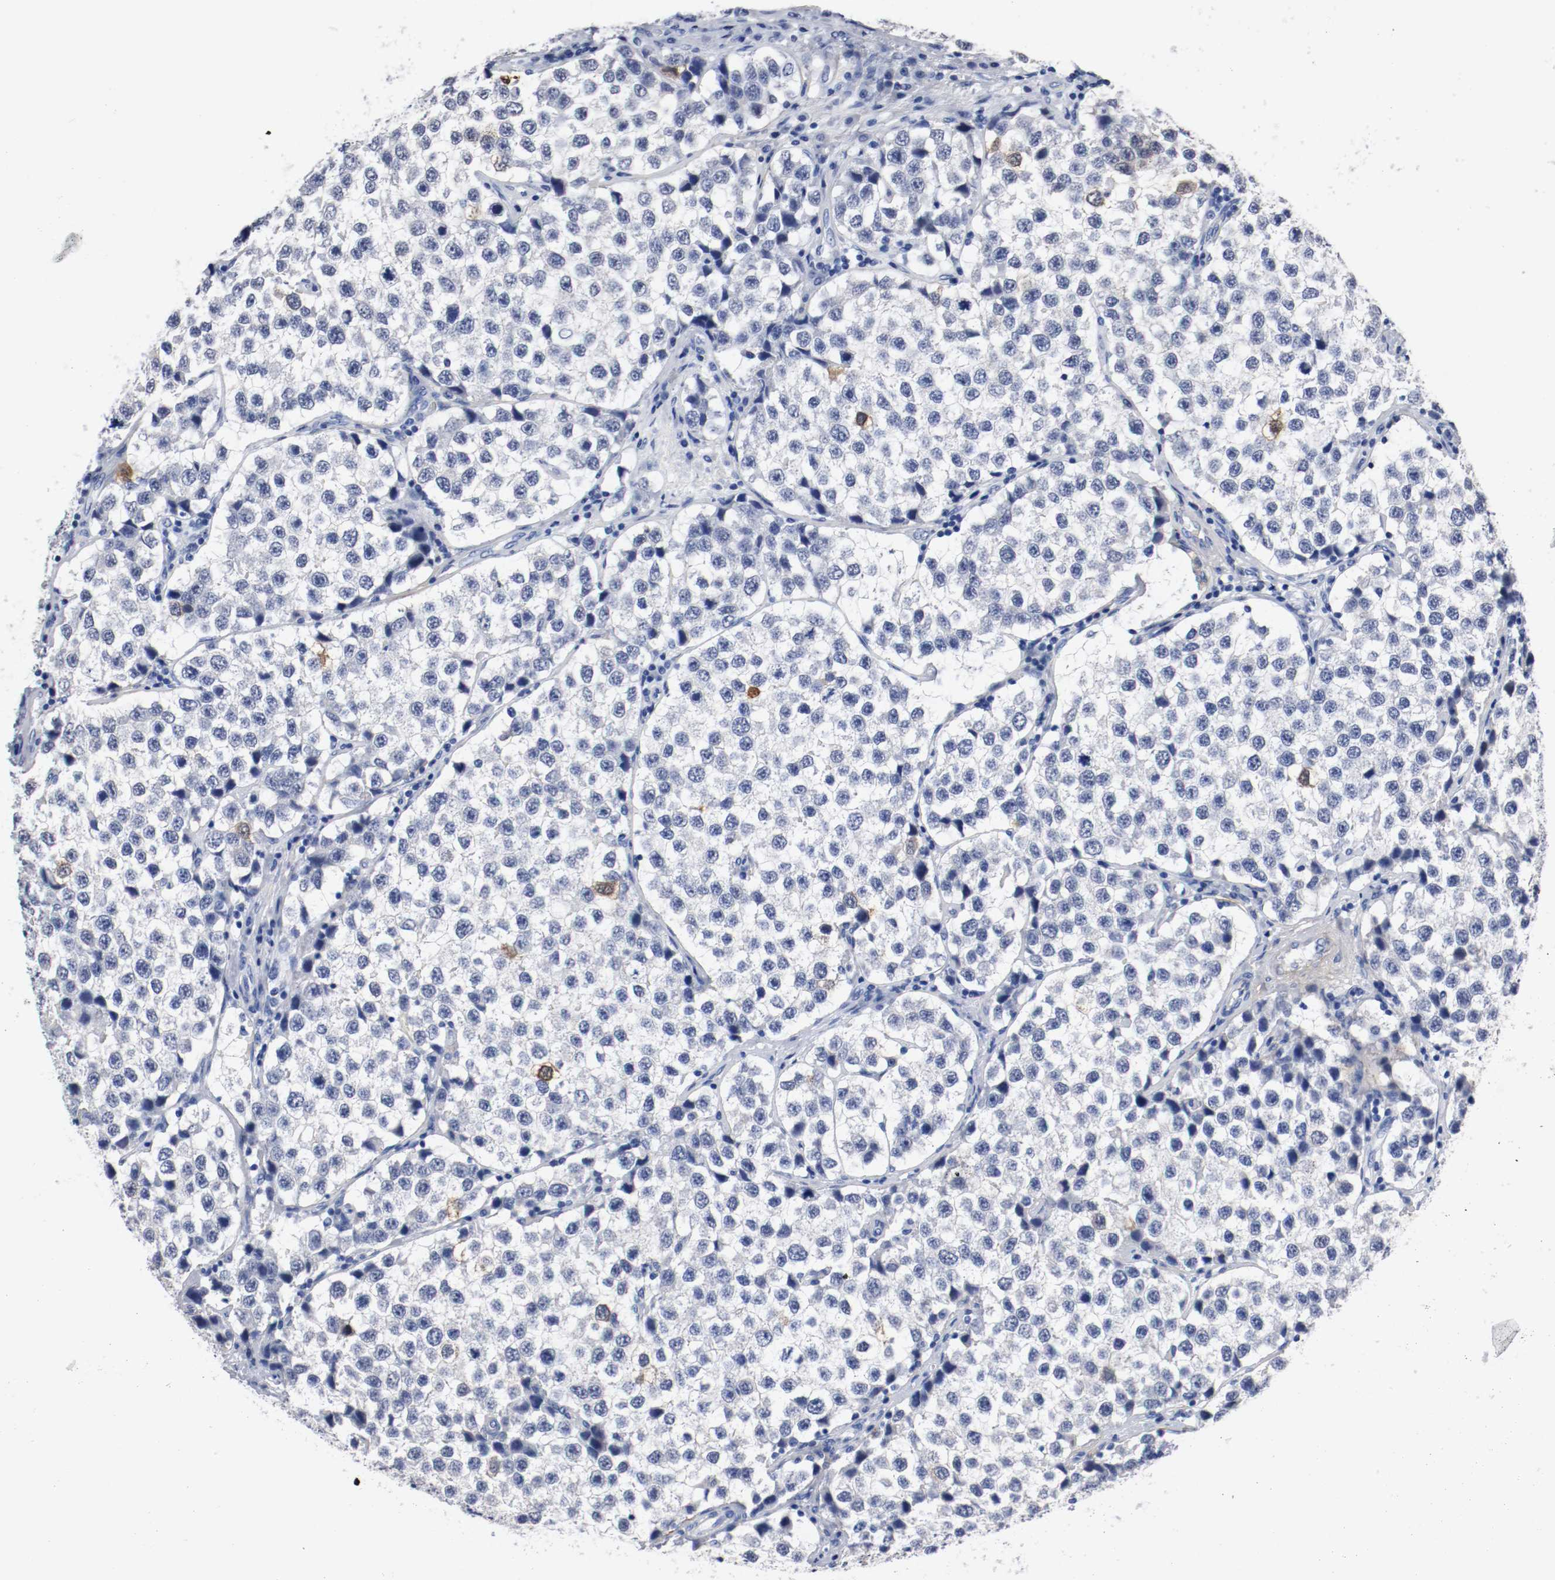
{"staining": {"intensity": "negative", "quantity": "none", "location": "none"}, "tissue": "testis cancer", "cell_type": "Tumor cells", "image_type": "cancer", "snomed": [{"axis": "morphology", "description": "Seminoma, NOS"}, {"axis": "topography", "description": "Testis"}], "caption": "Tumor cells are negative for brown protein staining in testis cancer (seminoma).", "gene": "TNC", "patient": {"sex": "male", "age": 39}}